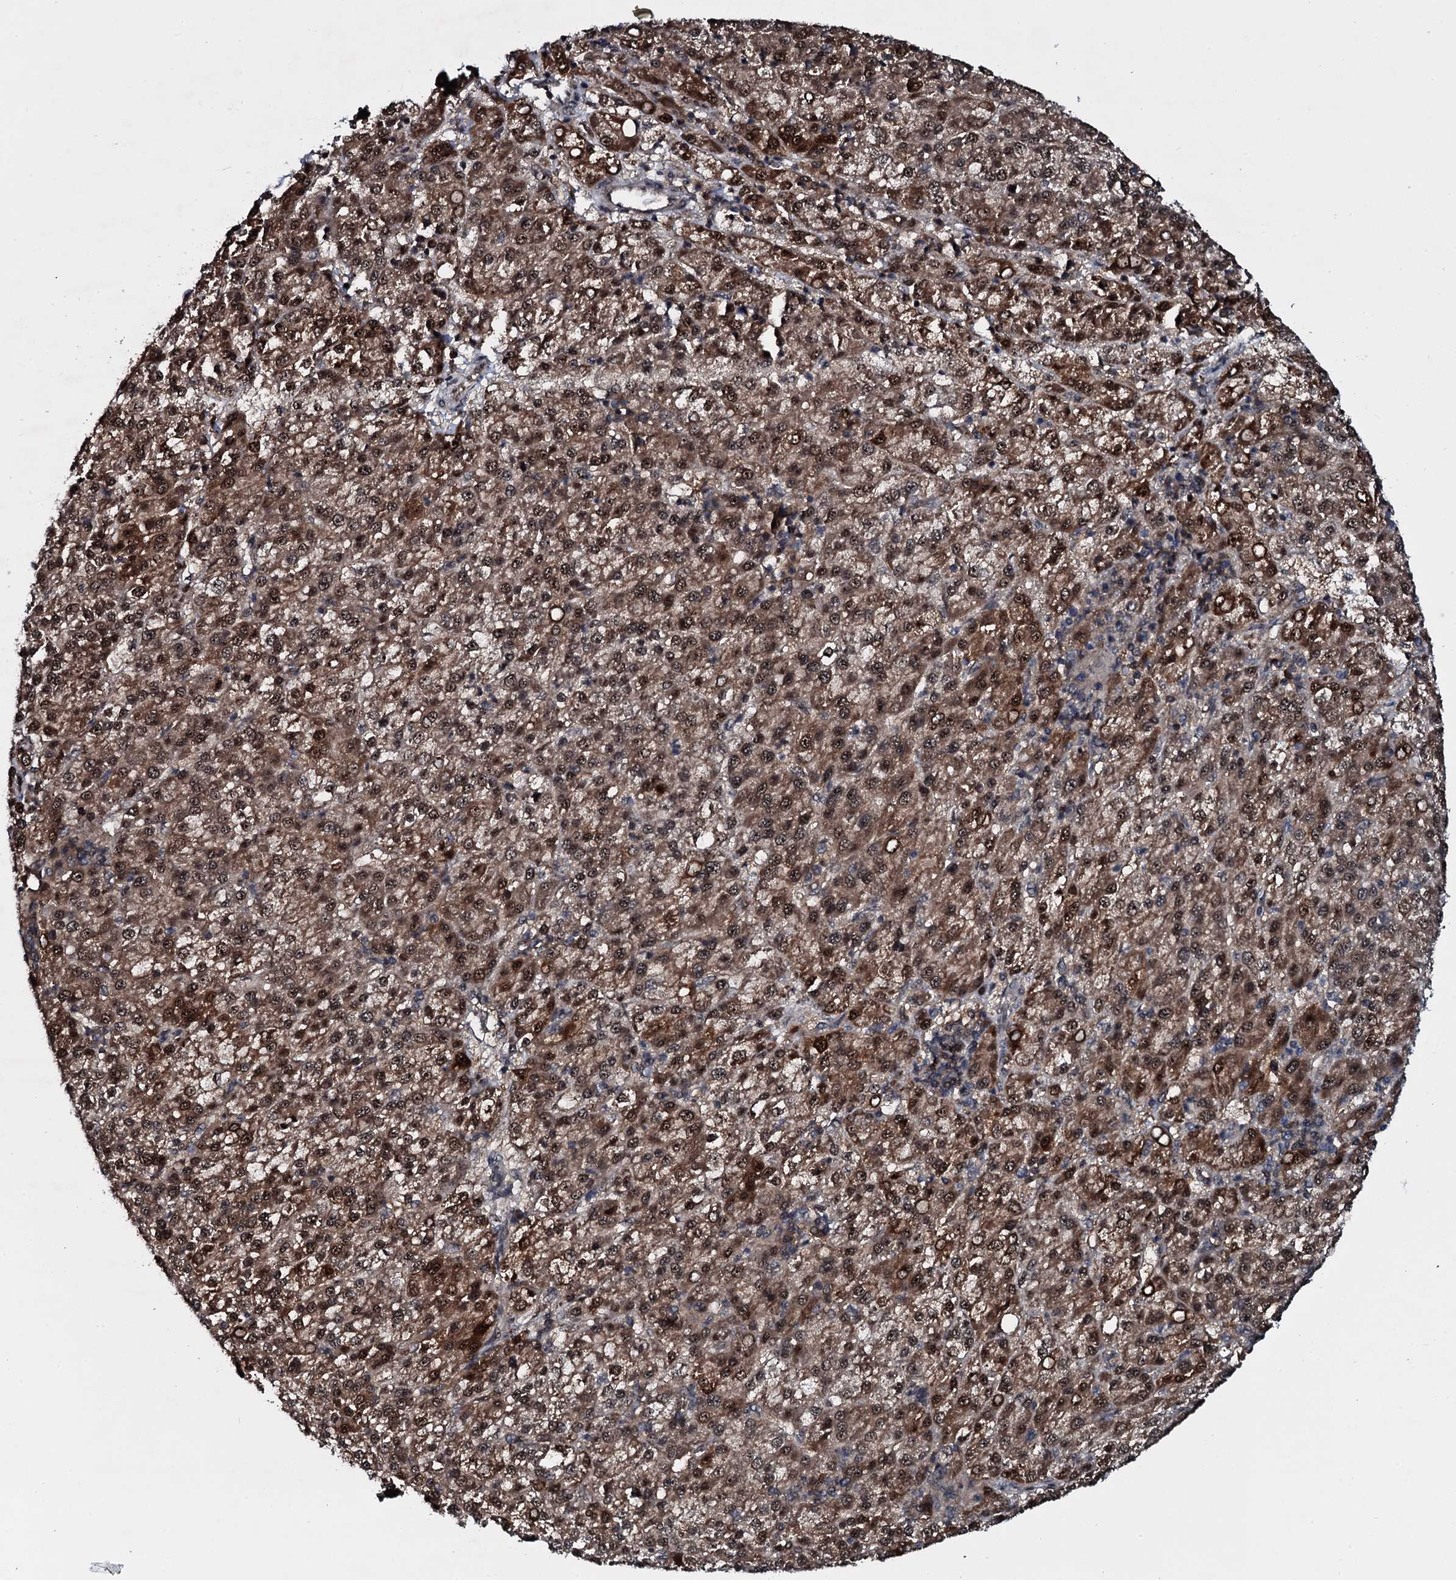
{"staining": {"intensity": "moderate", "quantity": ">75%", "location": "cytoplasmic/membranous,nuclear"}, "tissue": "liver cancer", "cell_type": "Tumor cells", "image_type": "cancer", "snomed": [{"axis": "morphology", "description": "Carcinoma, Hepatocellular, NOS"}, {"axis": "topography", "description": "Liver"}], "caption": "This is an image of immunohistochemistry (IHC) staining of liver hepatocellular carcinoma, which shows moderate positivity in the cytoplasmic/membranous and nuclear of tumor cells.", "gene": "HDDC3", "patient": {"sex": "female", "age": 58}}